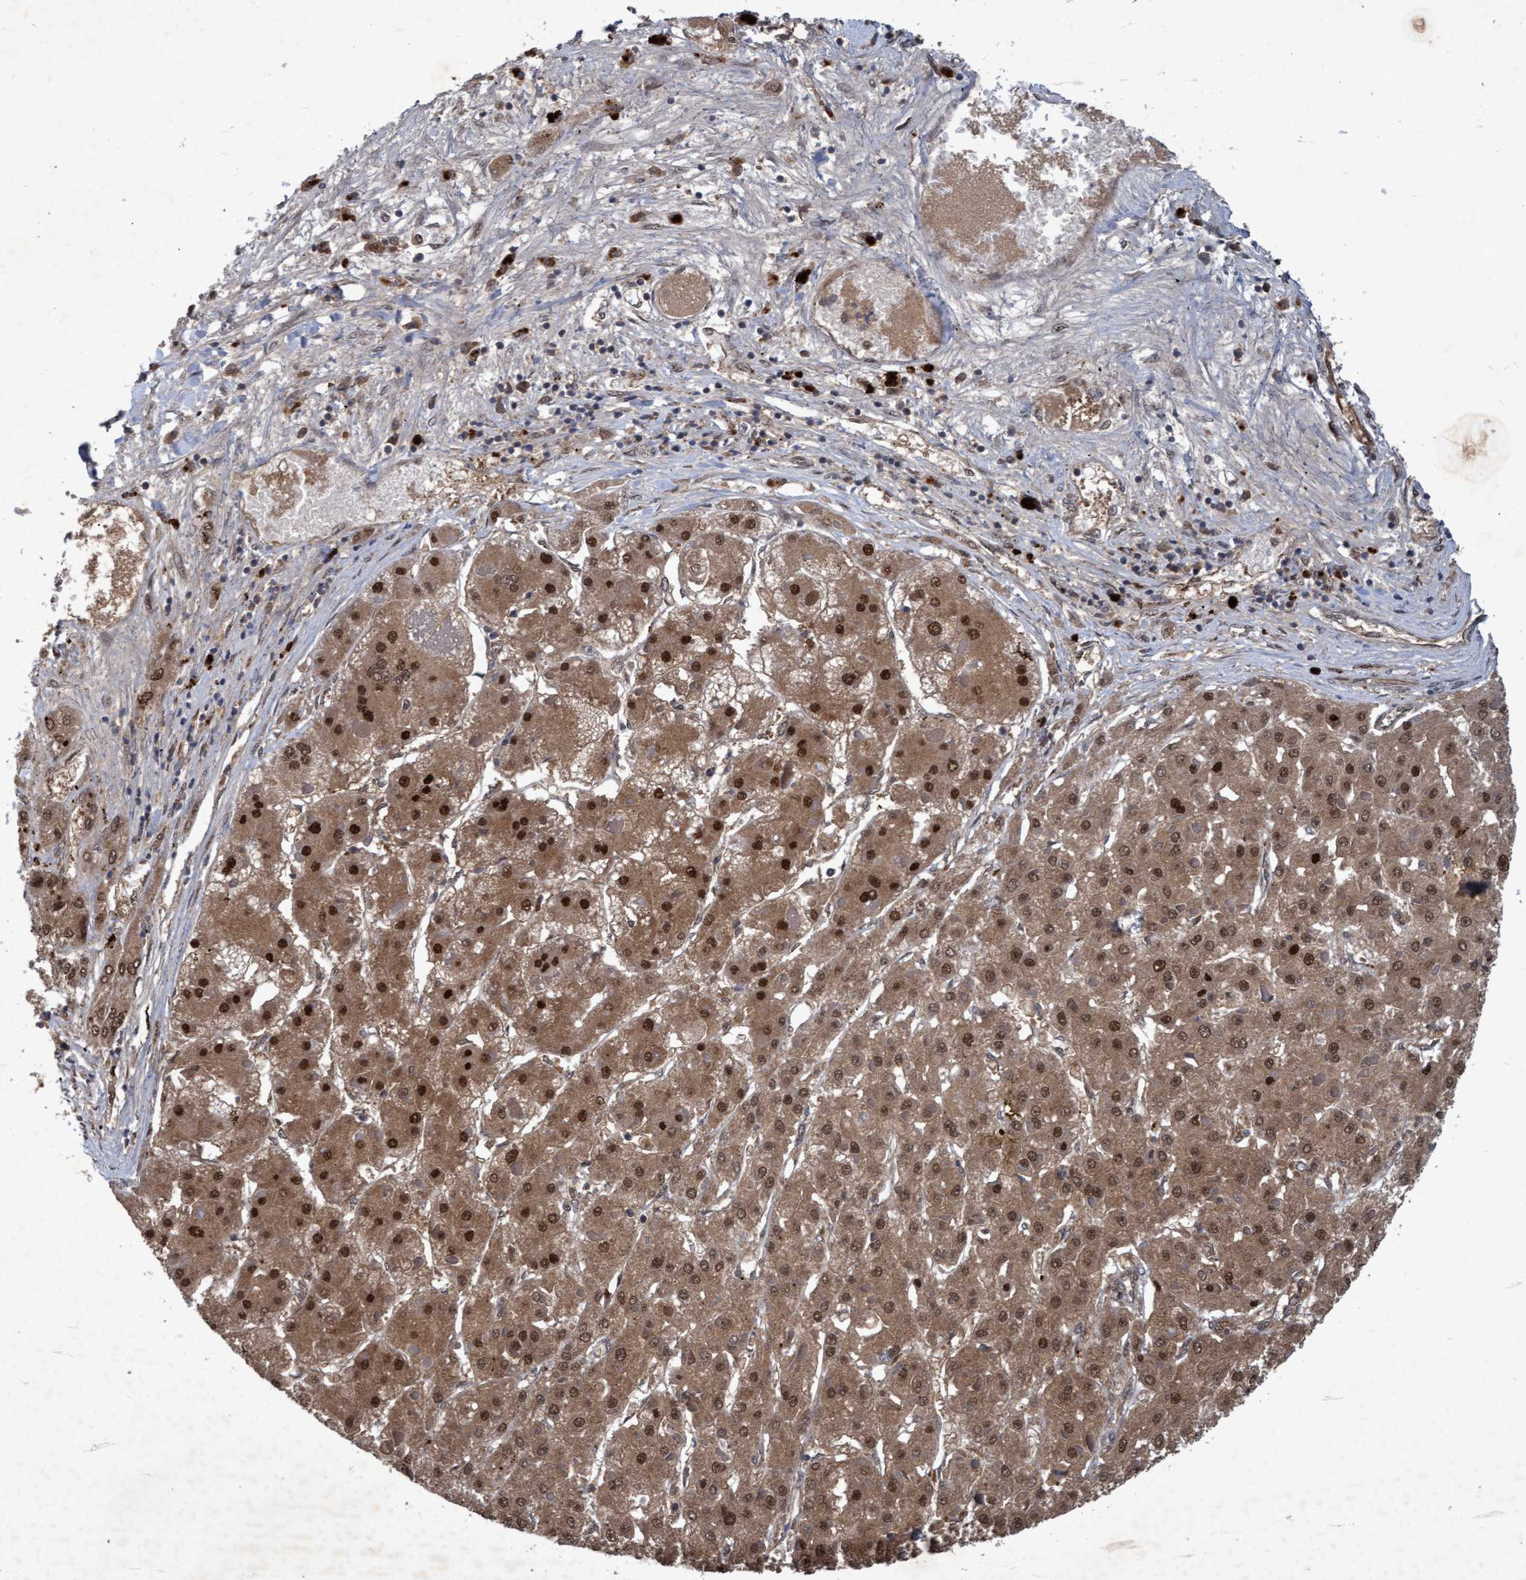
{"staining": {"intensity": "moderate", "quantity": ">75%", "location": "cytoplasmic/membranous,nuclear"}, "tissue": "liver cancer", "cell_type": "Tumor cells", "image_type": "cancer", "snomed": [{"axis": "morphology", "description": "Carcinoma, Hepatocellular, NOS"}, {"axis": "topography", "description": "Liver"}], "caption": "Human liver cancer (hepatocellular carcinoma) stained for a protein (brown) reveals moderate cytoplasmic/membranous and nuclear positive expression in approximately >75% of tumor cells.", "gene": "PSMB6", "patient": {"sex": "female", "age": 73}}